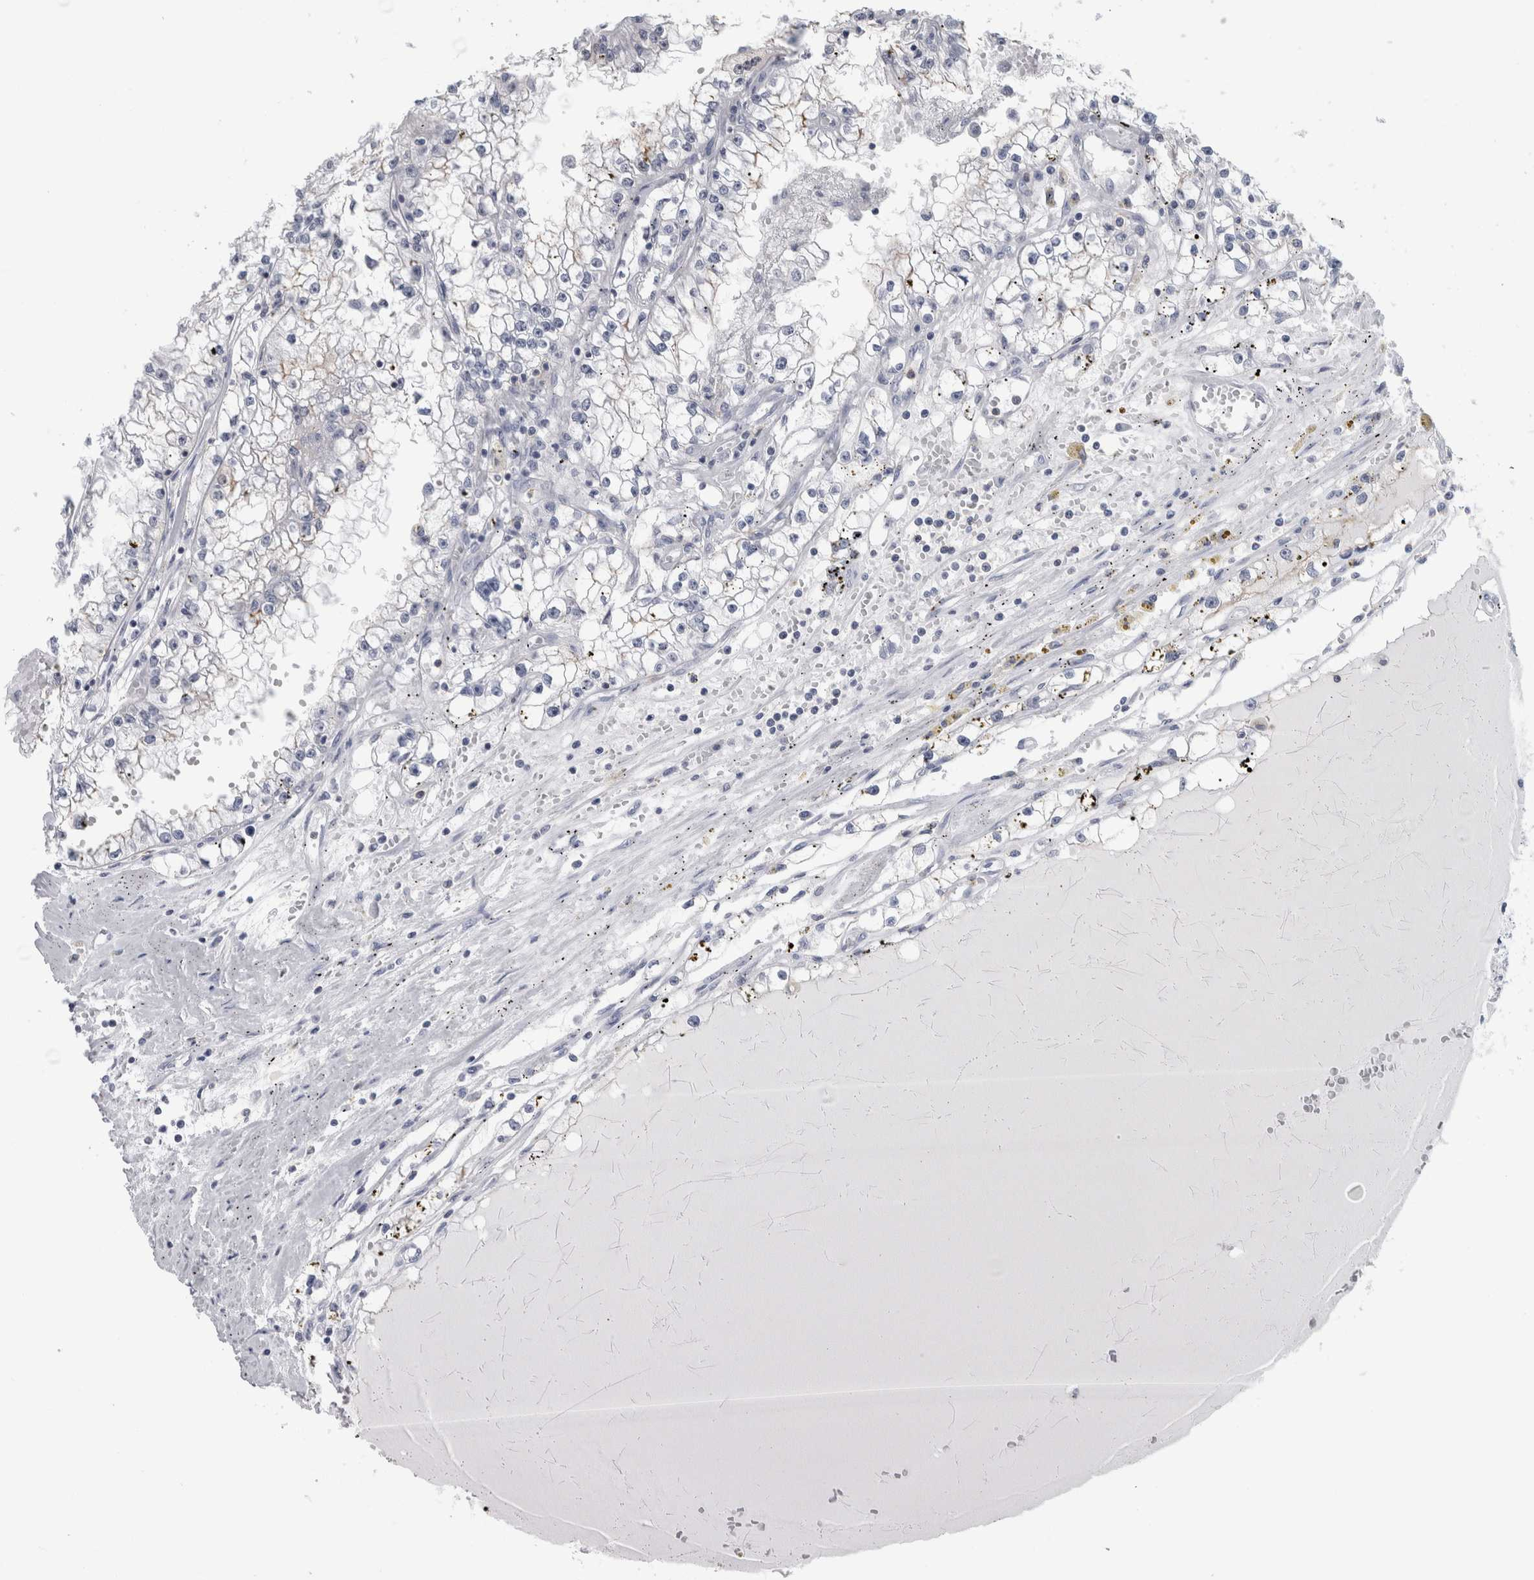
{"staining": {"intensity": "negative", "quantity": "none", "location": "none"}, "tissue": "renal cancer", "cell_type": "Tumor cells", "image_type": "cancer", "snomed": [{"axis": "morphology", "description": "Adenocarcinoma, NOS"}, {"axis": "topography", "description": "Kidney"}], "caption": "This is an IHC image of human renal cancer. There is no staining in tumor cells.", "gene": "ANKFY1", "patient": {"sex": "male", "age": 56}}